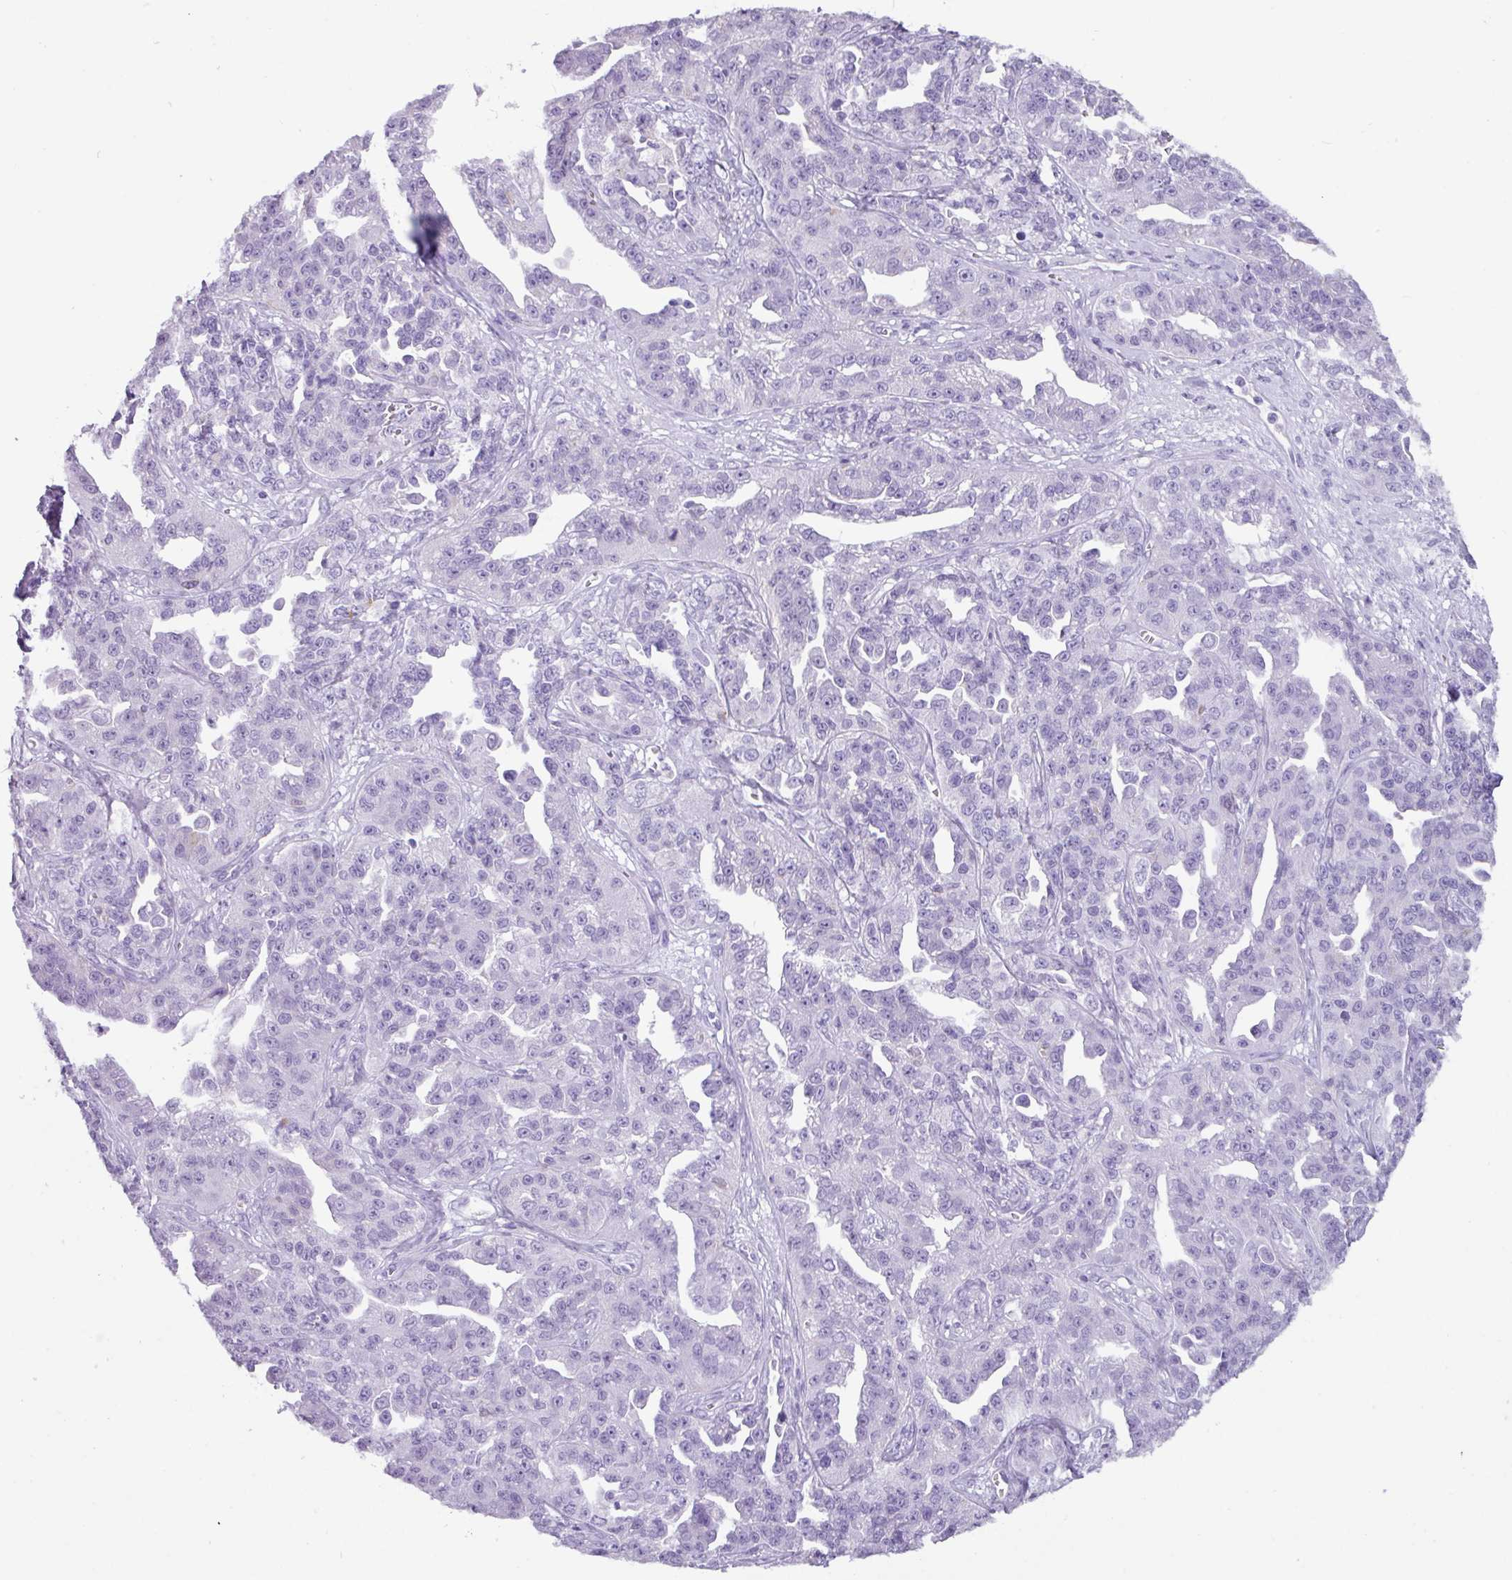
{"staining": {"intensity": "negative", "quantity": "none", "location": "none"}, "tissue": "ovarian cancer", "cell_type": "Tumor cells", "image_type": "cancer", "snomed": [{"axis": "morphology", "description": "Cystadenocarcinoma, serous, NOS"}, {"axis": "topography", "description": "Ovary"}], "caption": "Tumor cells are negative for protein expression in human ovarian cancer (serous cystadenocarcinoma).", "gene": "NCCRP1", "patient": {"sex": "female", "age": 75}}